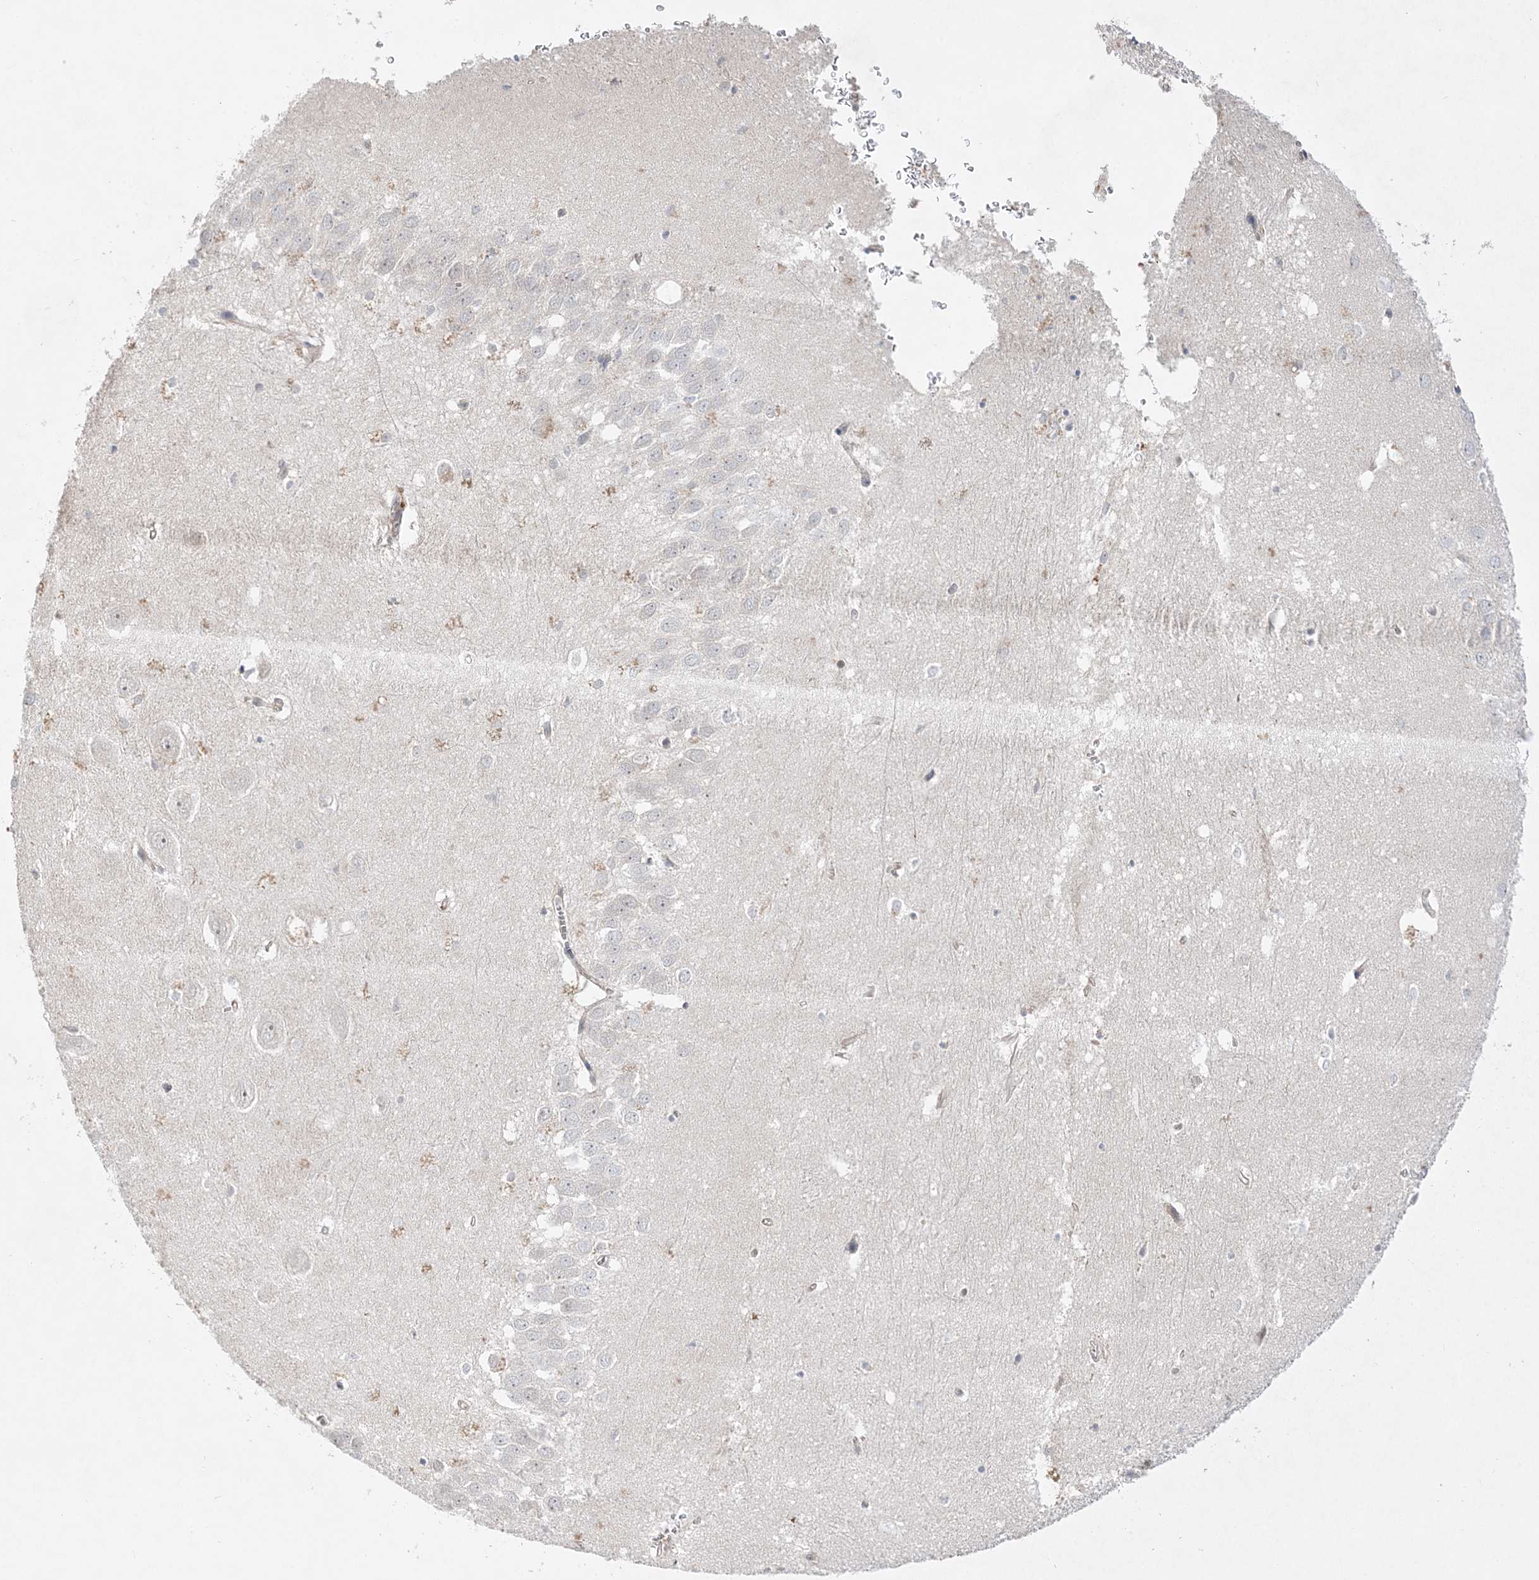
{"staining": {"intensity": "negative", "quantity": "none", "location": "none"}, "tissue": "hippocampus", "cell_type": "Glial cells", "image_type": "normal", "snomed": [{"axis": "morphology", "description": "Normal tissue, NOS"}, {"axis": "topography", "description": "Hippocampus"}], "caption": "Histopathology image shows no protein staining in glial cells of normal hippocampus.", "gene": "TMEM132B", "patient": {"sex": "female", "age": 64}}